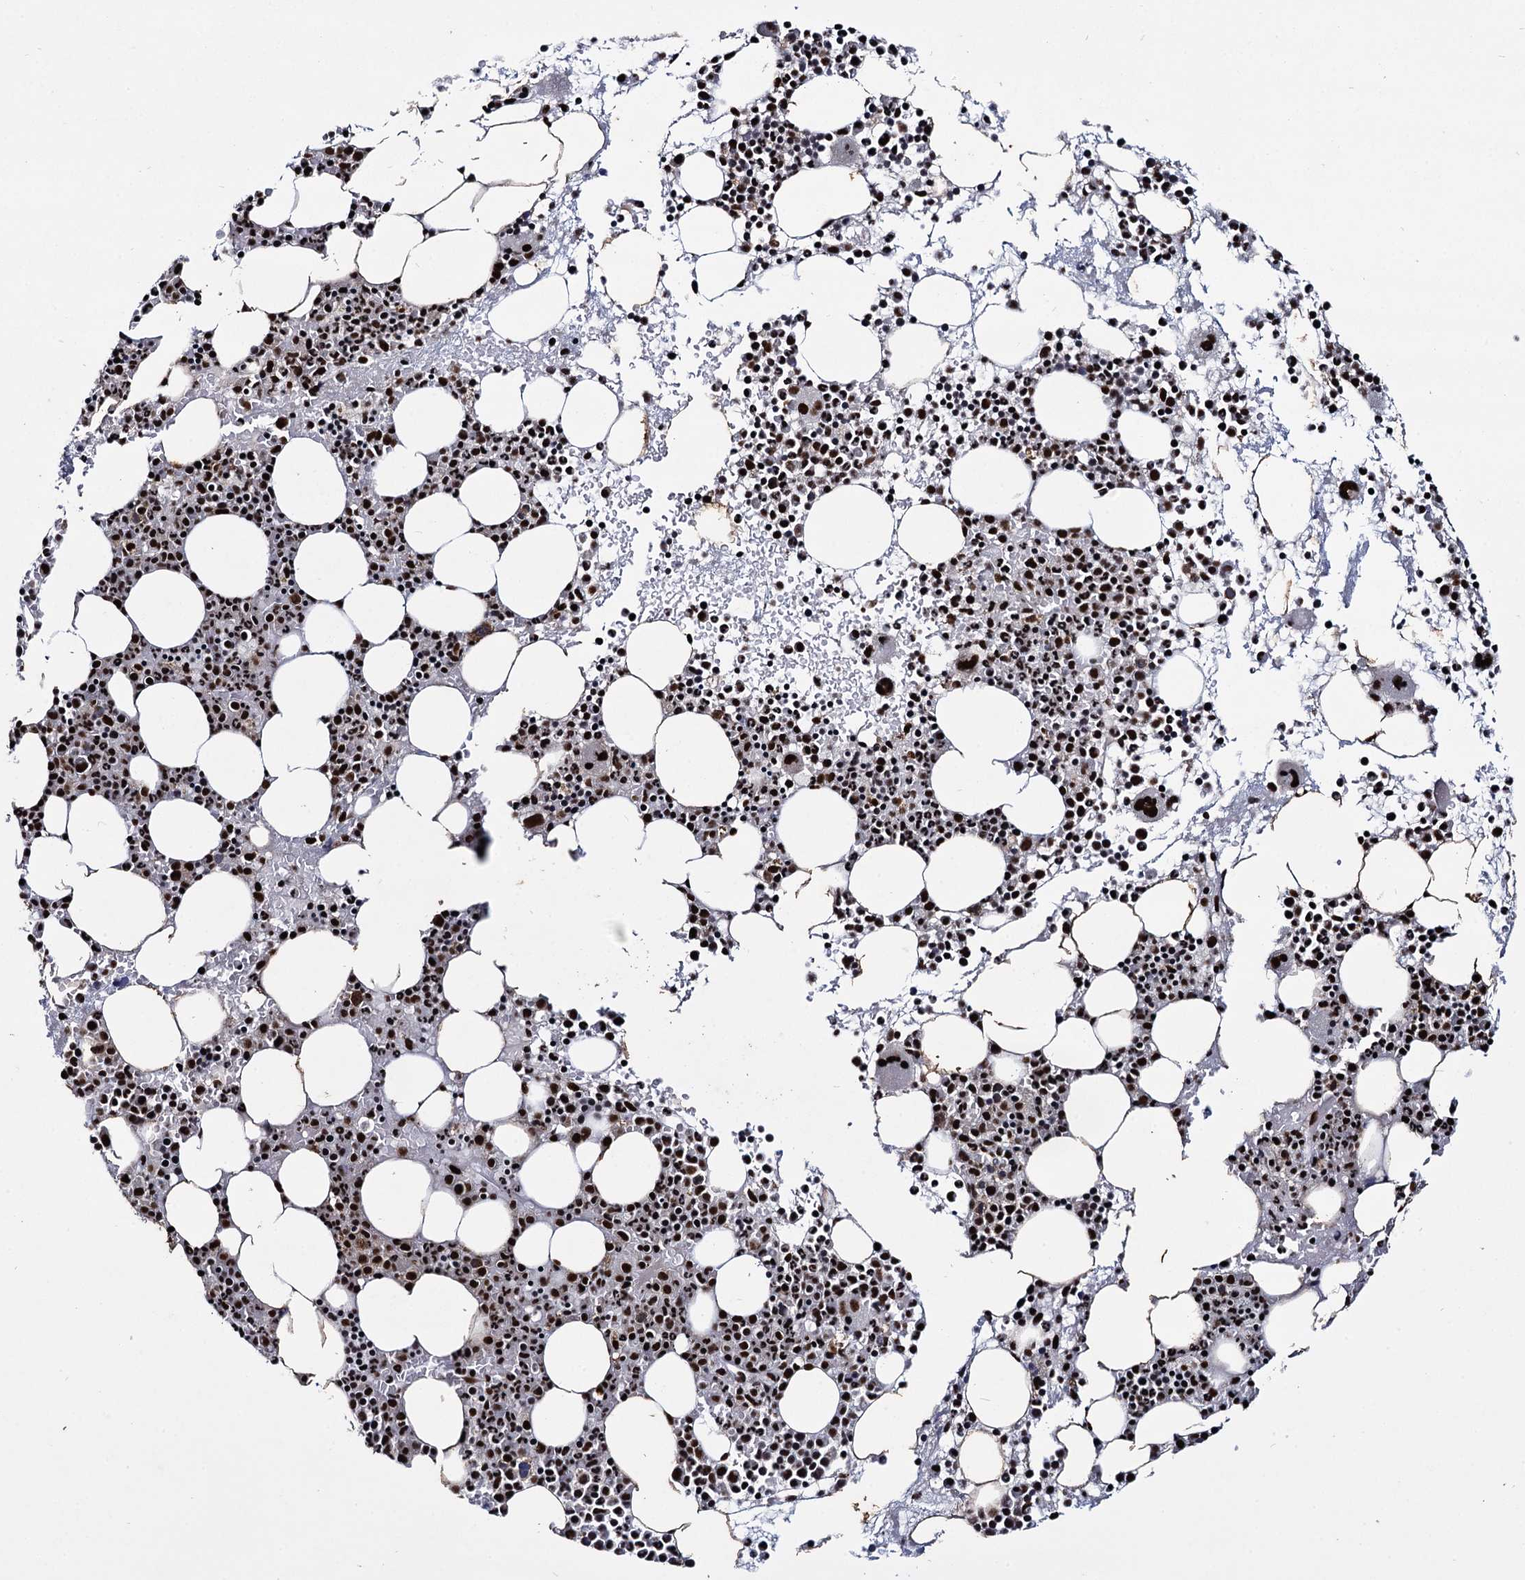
{"staining": {"intensity": "strong", "quantity": ">75%", "location": "nuclear"}, "tissue": "bone marrow", "cell_type": "Hematopoietic cells", "image_type": "normal", "snomed": [{"axis": "morphology", "description": "Normal tissue, NOS"}, {"axis": "topography", "description": "Bone marrow"}], "caption": "The immunohistochemical stain labels strong nuclear positivity in hematopoietic cells of unremarkable bone marrow. The staining was performed using DAB to visualize the protein expression in brown, while the nuclei were stained in blue with hematoxylin (Magnification: 20x).", "gene": "RPUSD4", "patient": {"sex": "female", "age": 76}}